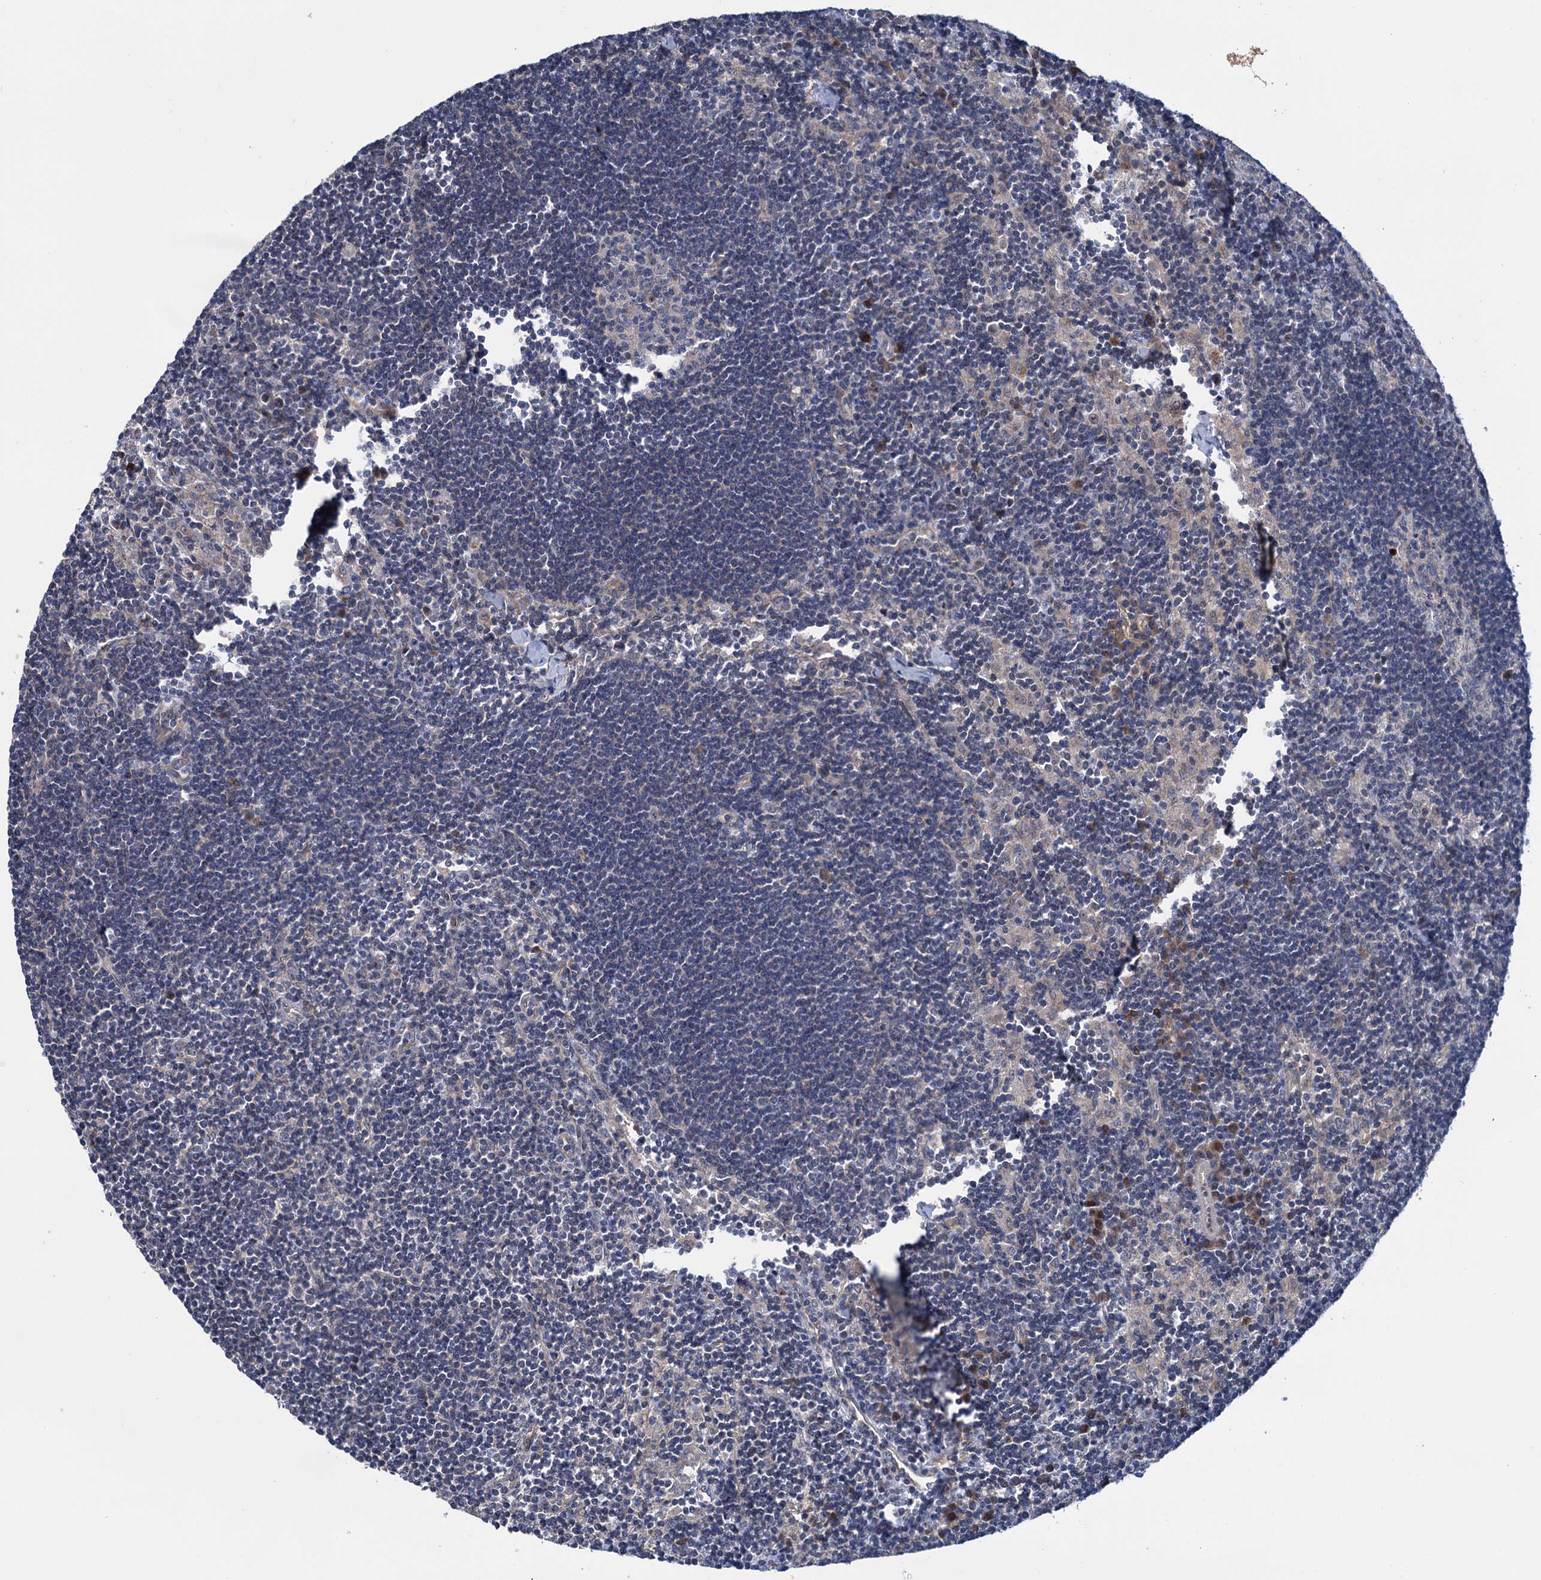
{"staining": {"intensity": "negative", "quantity": "none", "location": "none"}, "tissue": "lymph node", "cell_type": "Germinal center cells", "image_type": "normal", "snomed": [{"axis": "morphology", "description": "Normal tissue, NOS"}, {"axis": "topography", "description": "Lymph node"}], "caption": "The image exhibits no significant expression in germinal center cells of lymph node.", "gene": "EYA4", "patient": {"sex": "male", "age": 24}}